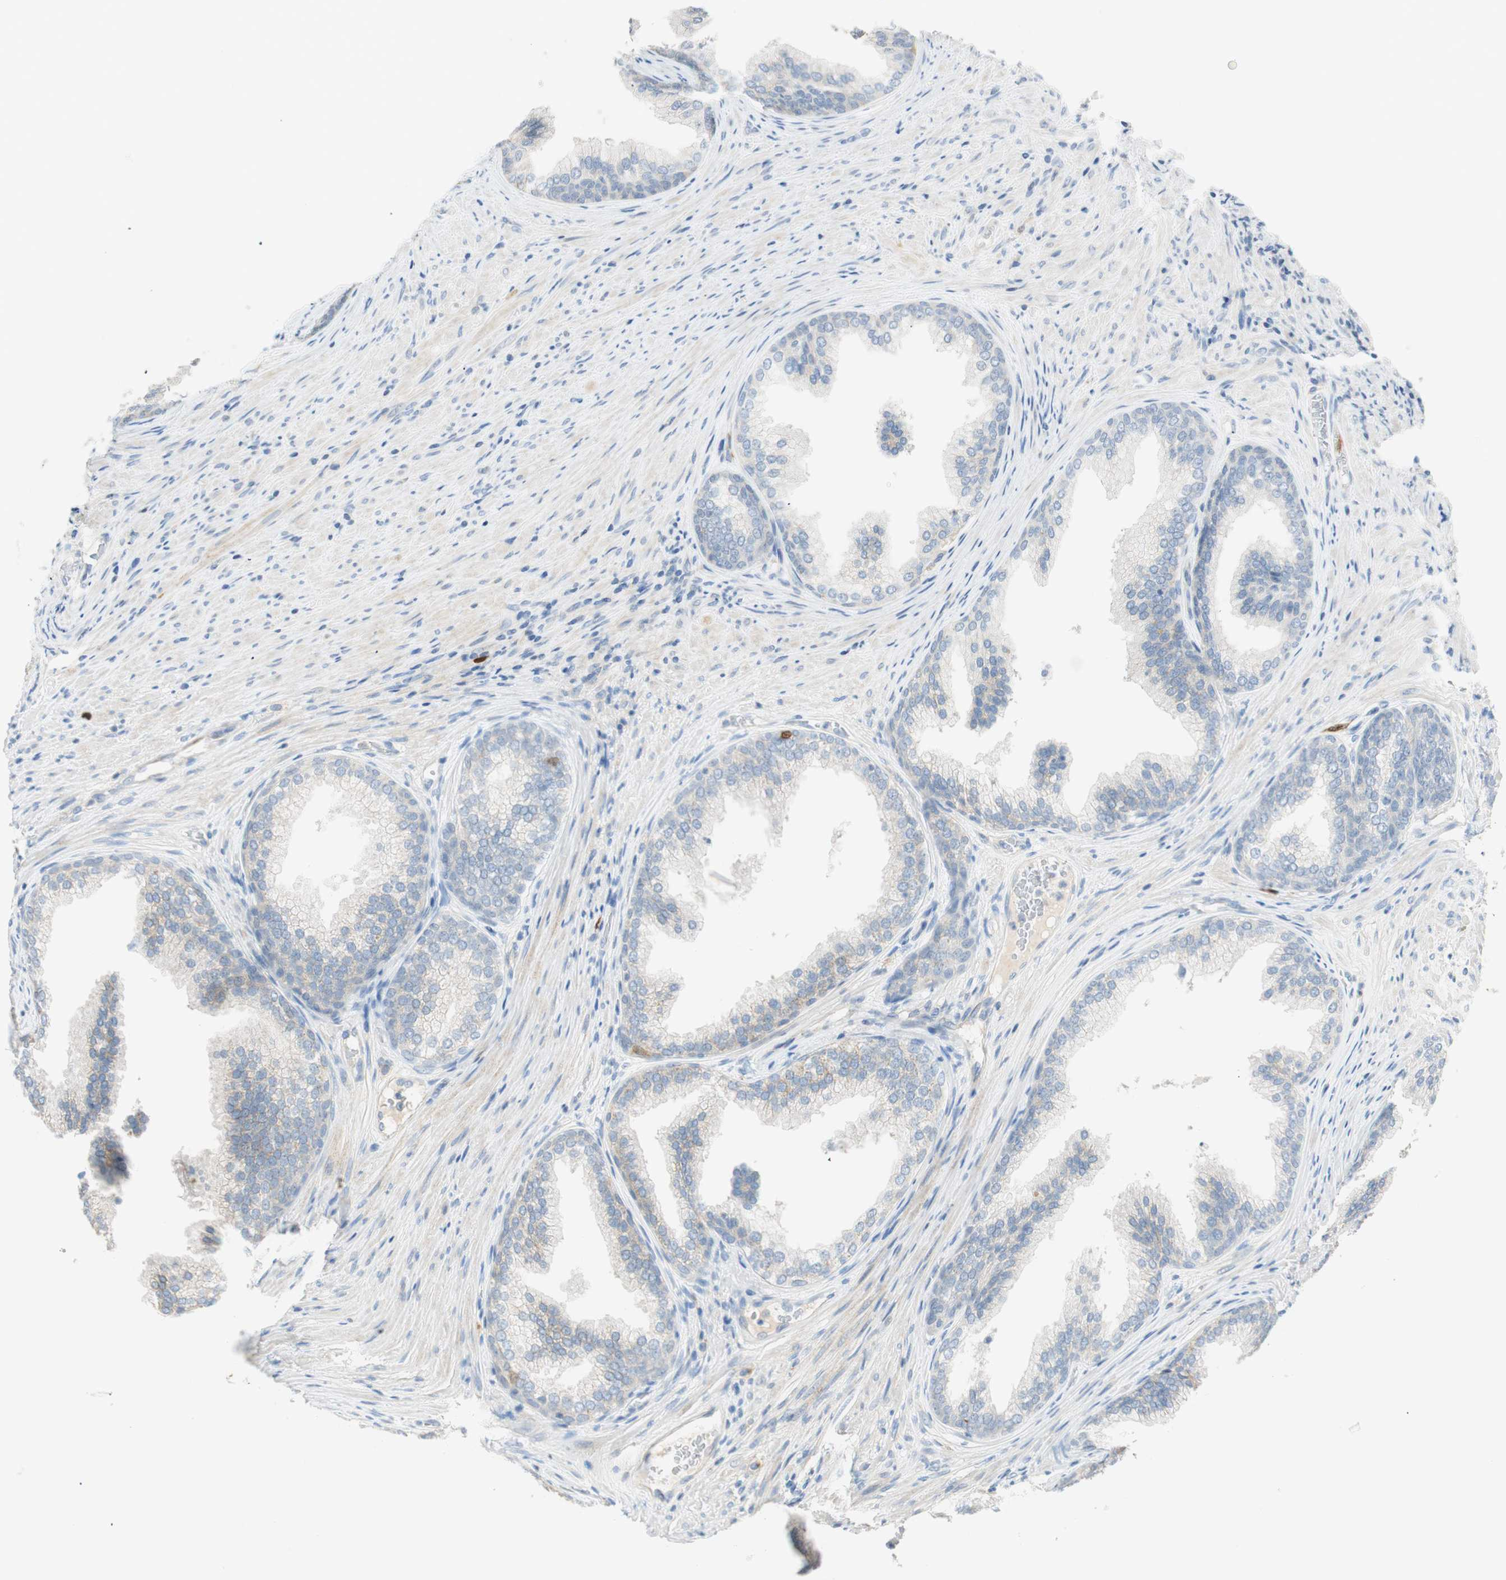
{"staining": {"intensity": "strong", "quantity": "<25%", "location": "nuclear"}, "tissue": "prostate", "cell_type": "Glandular cells", "image_type": "normal", "snomed": [{"axis": "morphology", "description": "Normal tissue, NOS"}, {"axis": "topography", "description": "Prostate"}], "caption": "Prostate stained with DAB (3,3'-diaminobenzidine) immunohistochemistry (IHC) exhibits medium levels of strong nuclear staining in approximately <25% of glandular cells. Using DAB (3,3'-diaminobenzidine) (brown) and hematoxylin (blue) stains, captured at high magnification using brightfield microscopy.", "gene": "PTTG1", "patient": {"sex": "male", "age": 76}}